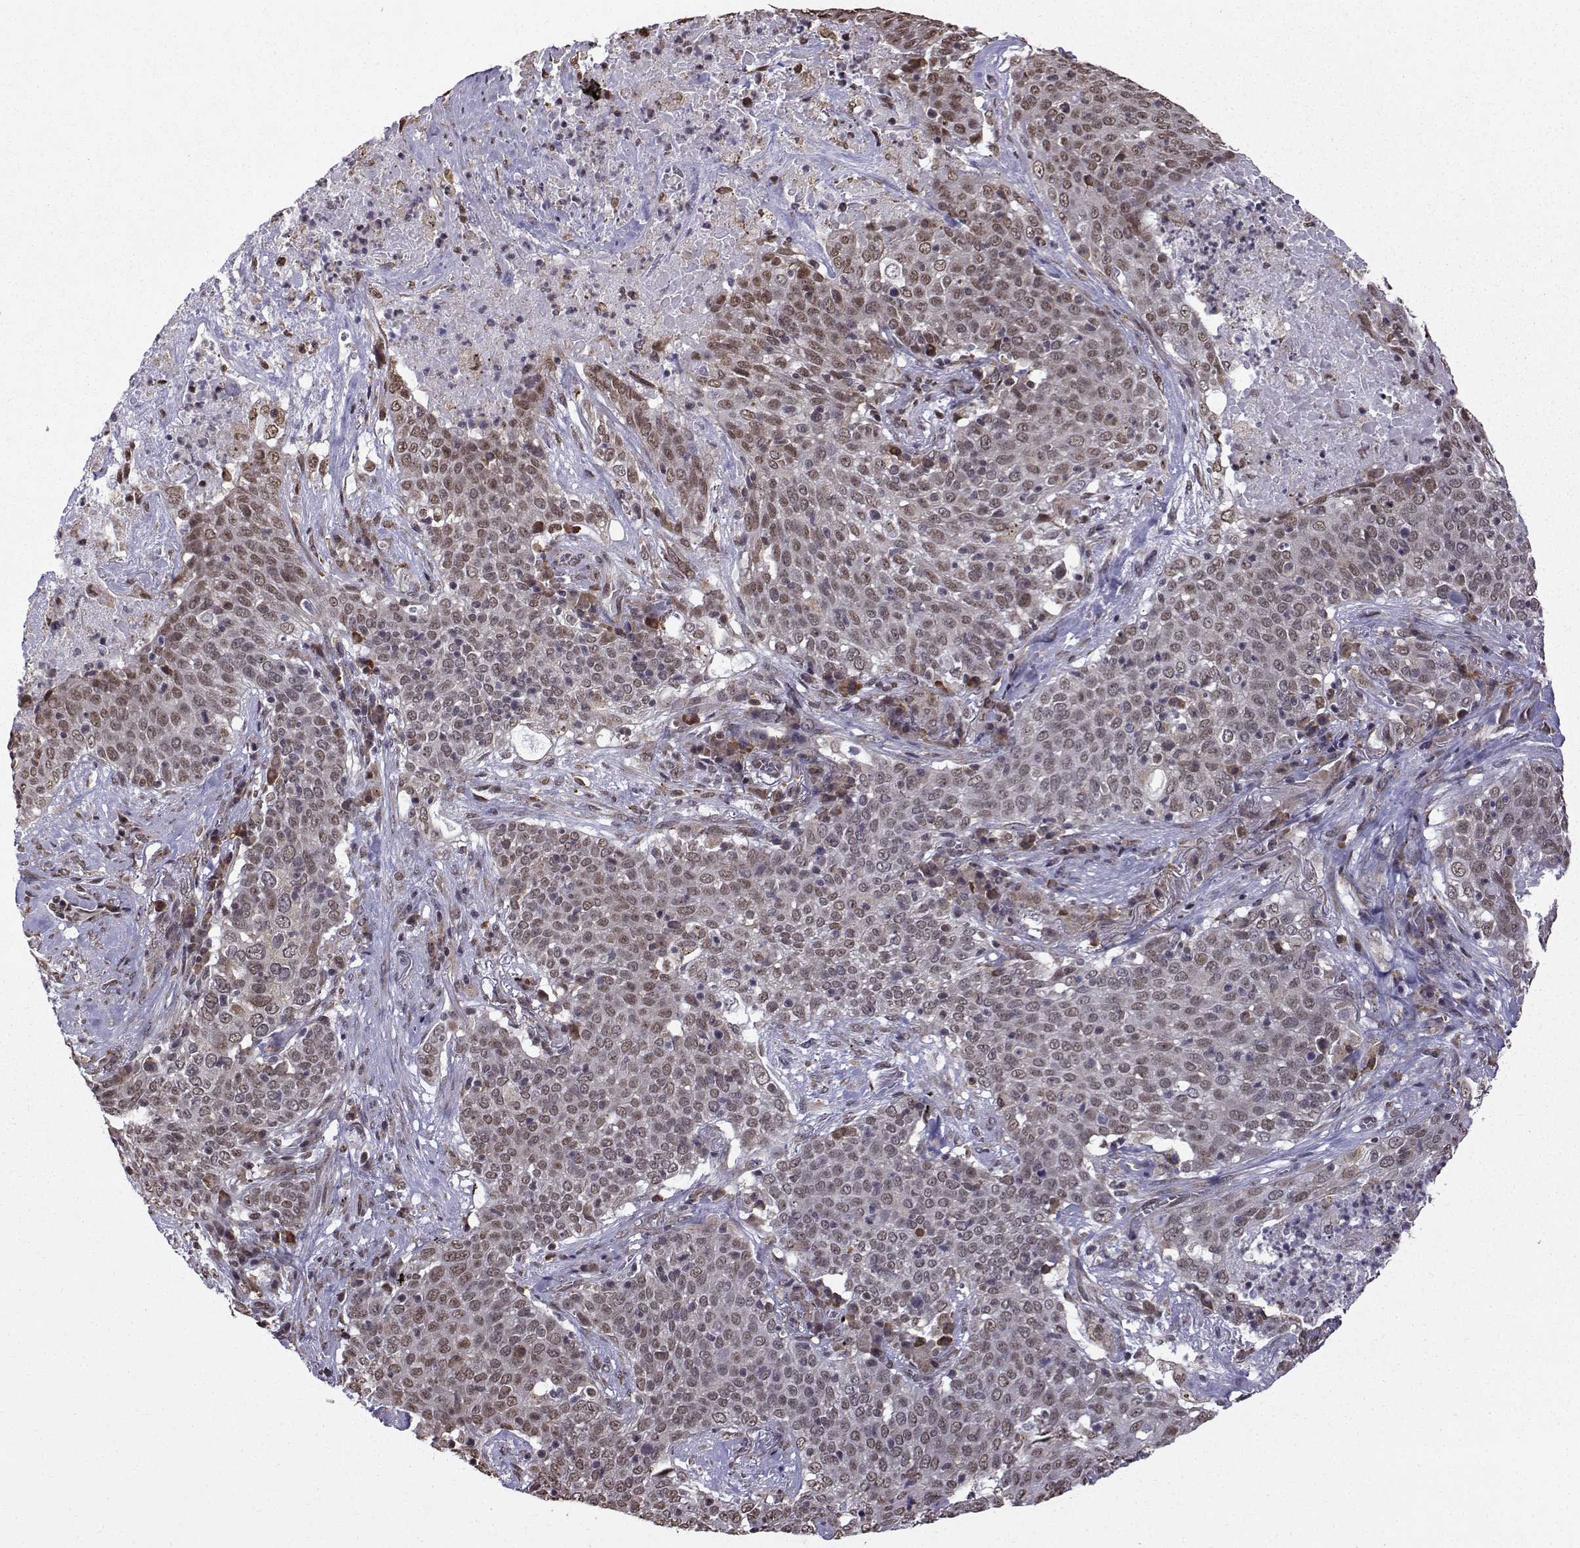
{"staining": {"intensity": "weak", "quantity": "<25%", "location": "nuclear"}, "tissue": "lung cancer", "cell_type": "Tumor cells", "image_type": "cancer", "snomed": [{"axis": "morphology", "description": "Squamous cell carcinoma, NOS"}, {"axis": "topography", "description": "Lung"}], "caption": "This is an IHC image of human lung cancer (squamous cell carcinoma). There is no positivity in tumor cells.", "gene": "EZH1", "patient": {"sex": "male", "age": 82}}